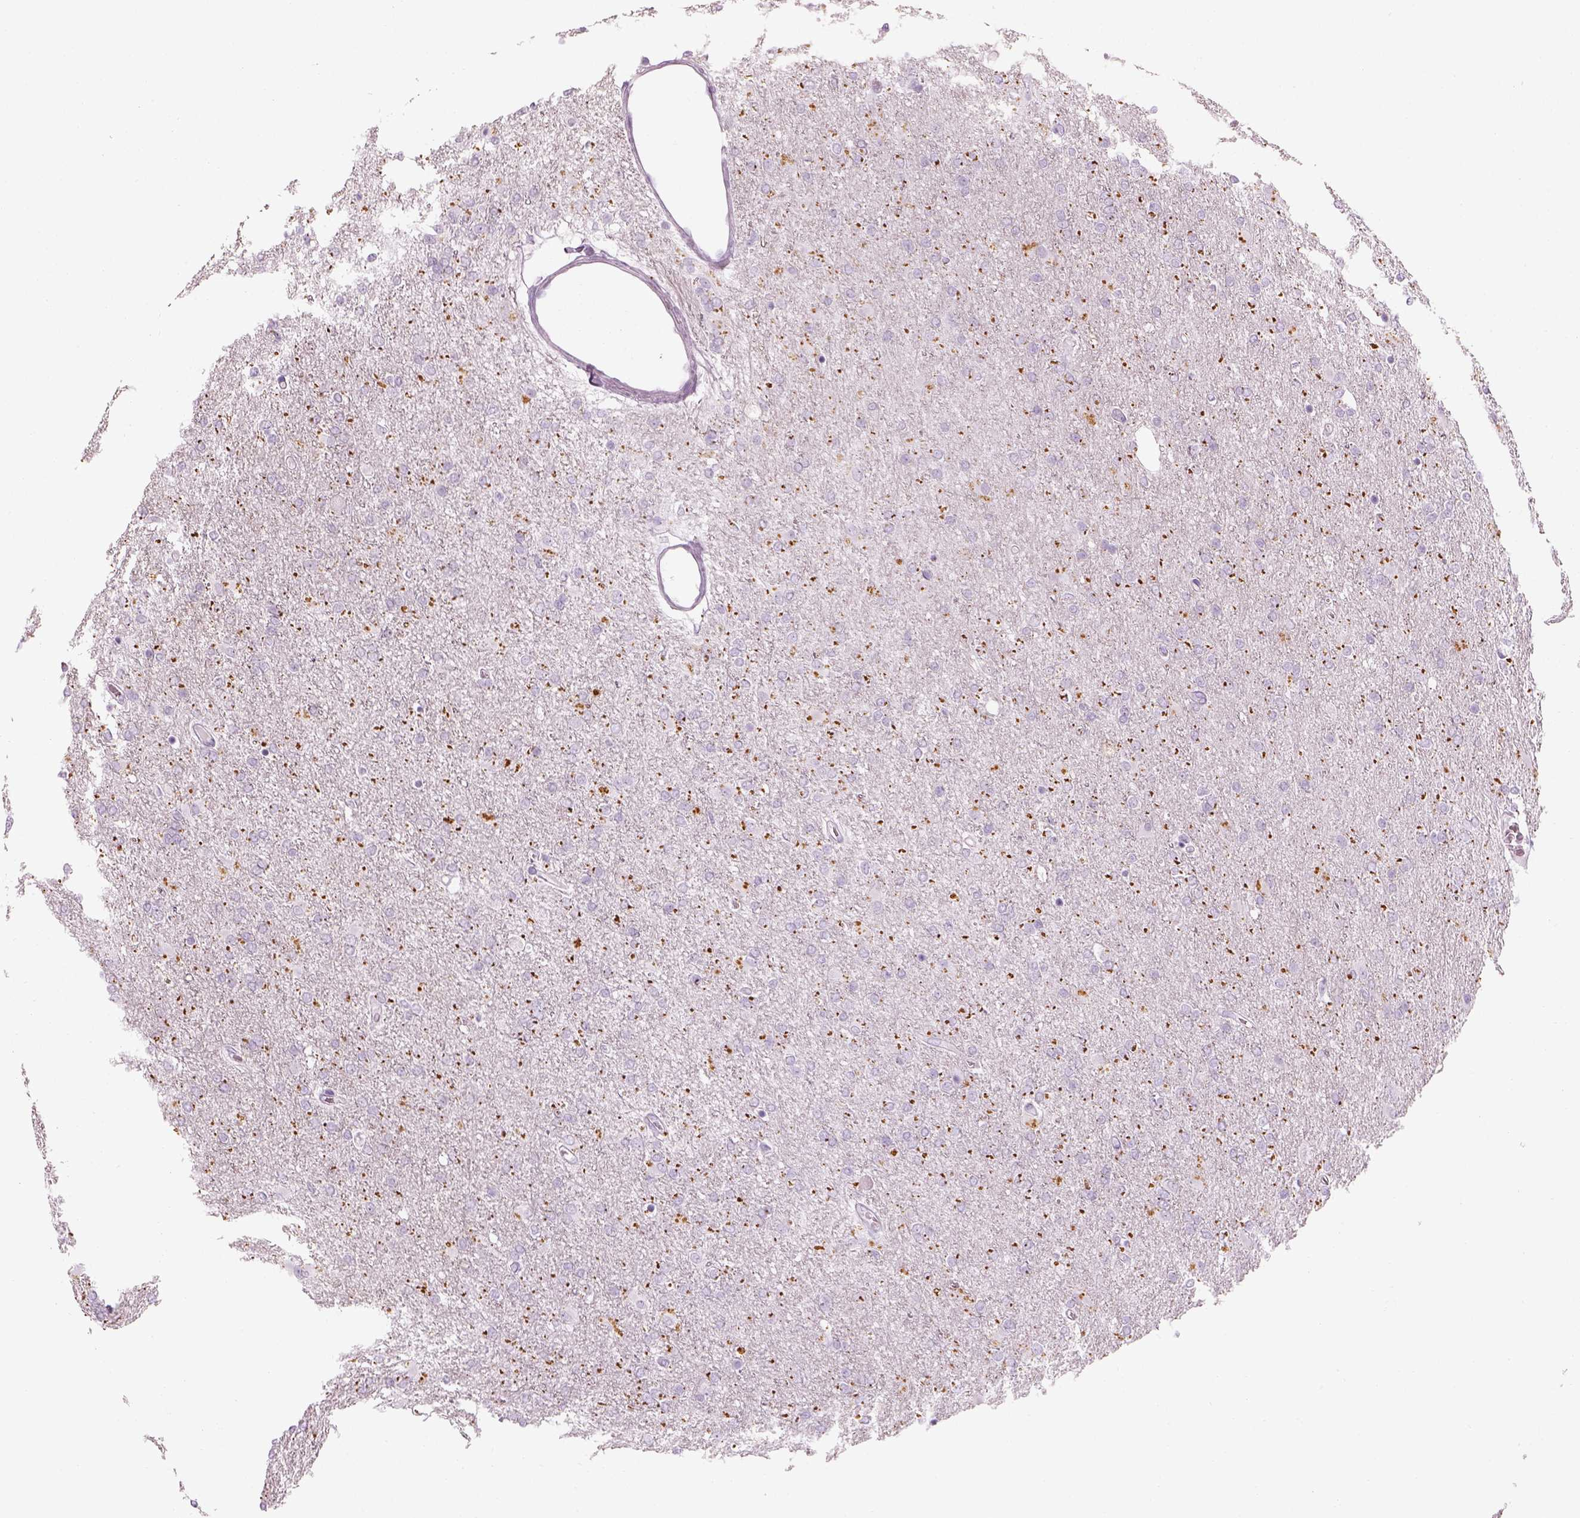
{"staining": {"intensity": "negative", "quantity": "none", "location": "none"}, "tissue": "glioma", "cell_type": "Tumor cells", "image_type": "cancer", "snomed": [{"axis": "morphology", "description": "Glioma, malignant, High grade"}, {"axis": "topography", "description": "Cerebral cortex"}], "caption": "Immunohistochemistry of human glioma demonstrates no positivity in tumor cells.", "gene": "SAG", "patient": {"sex": "male", "age": 70}}